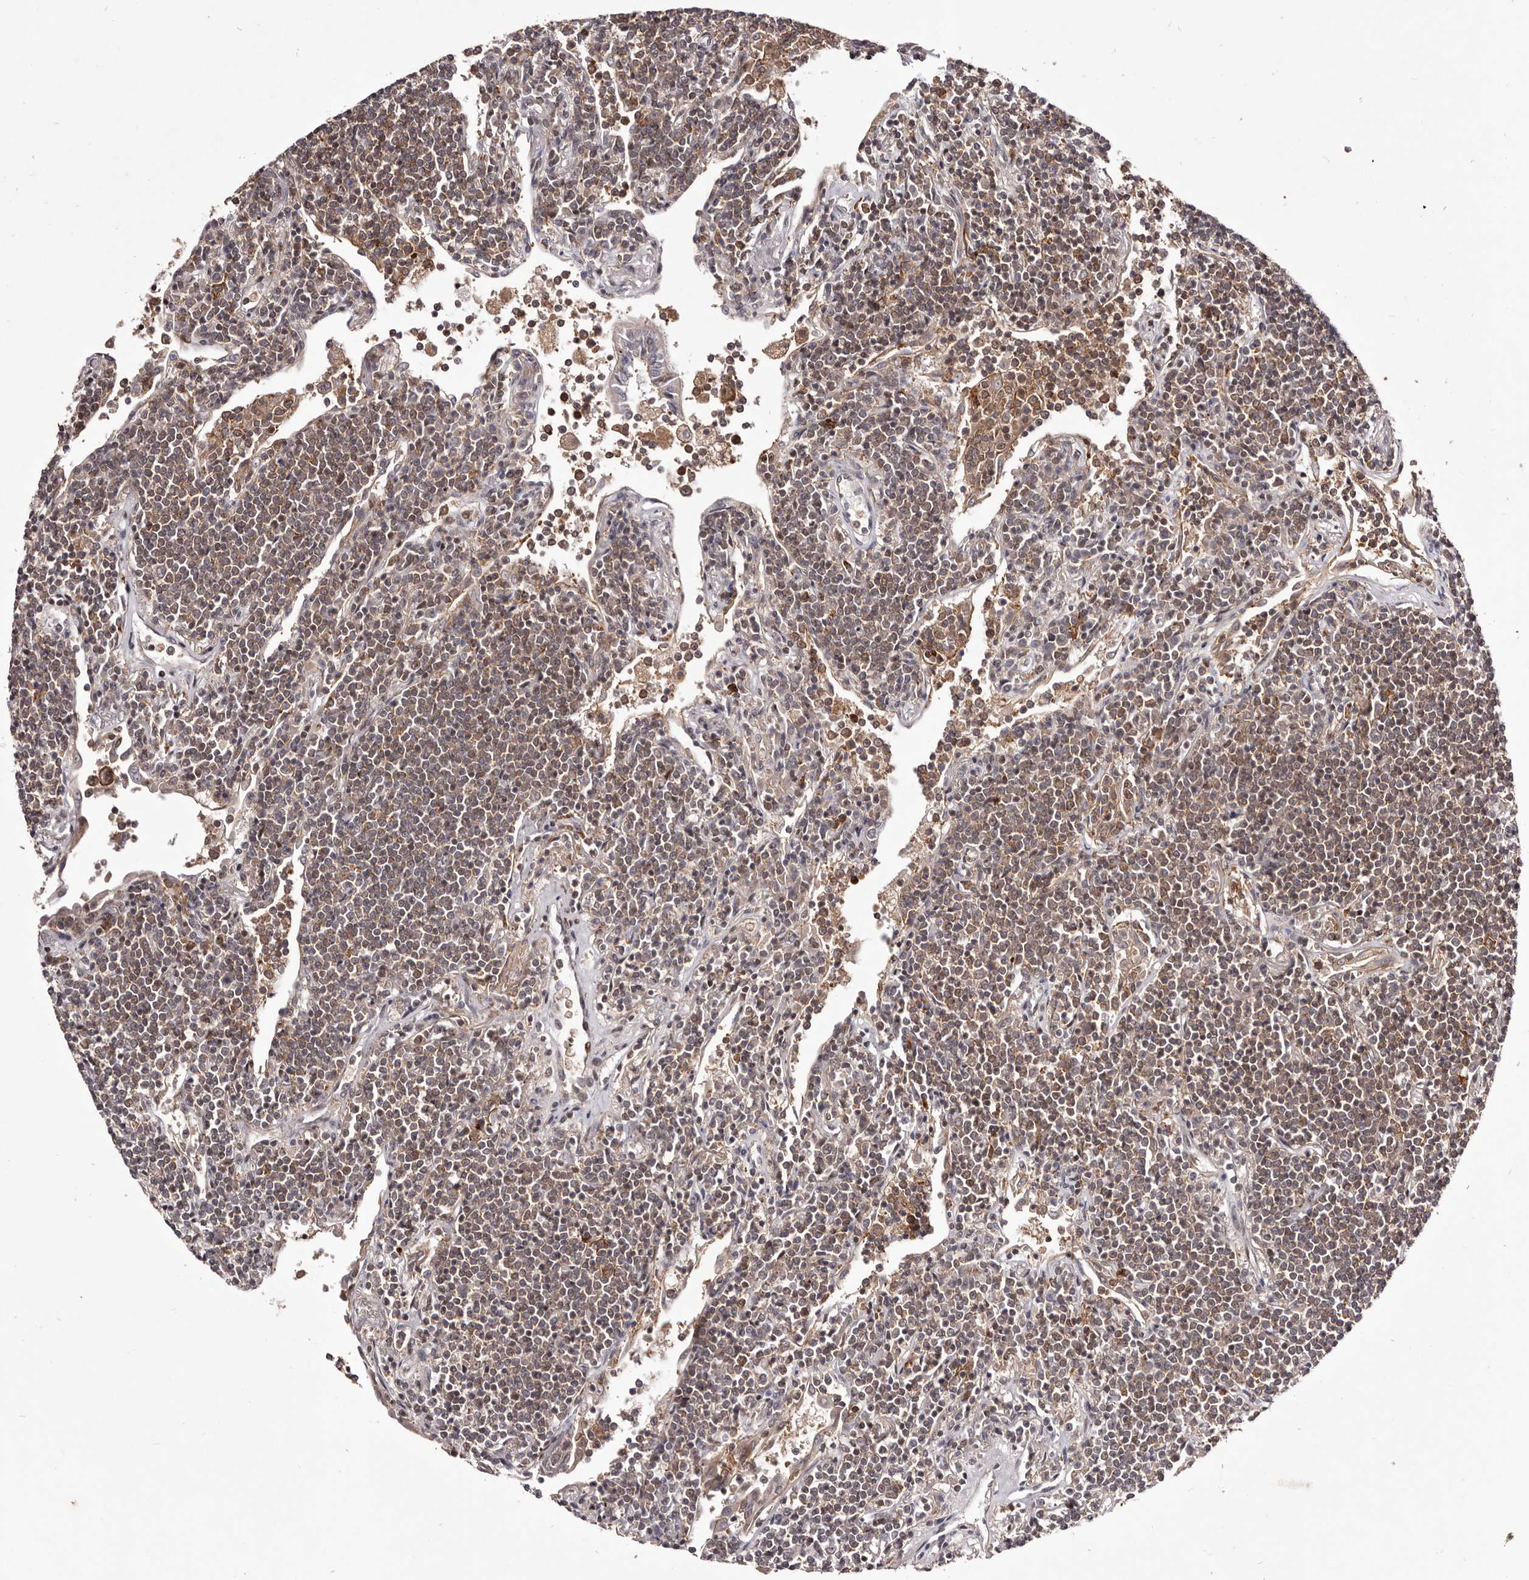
{"staining": {"intensity": "weak", "quantity": "25%-75%", "location": "cytoplasmic/membranous,nuclear"}, "tissue": "lymphoma", "cell_type": "Tumor cells", "image_type": "cancer", "snomed": [{"axis": "morphology", "description": "Malignant lymphoma, non-Hodgkin's type, Low grade"}, {"axis": "topography", "description": "Lung"}], "caption": "Immunohistochemical staining of lymphoma displays low levels of weak cytoplasmic/membranous and nuclear protein positivity in approximately 25%-75% of tumor cells. (IHC, brightfield microscopy, high magnification).", "gene": "FBXO5", "patient": {"sex": "female", "age": 71}}